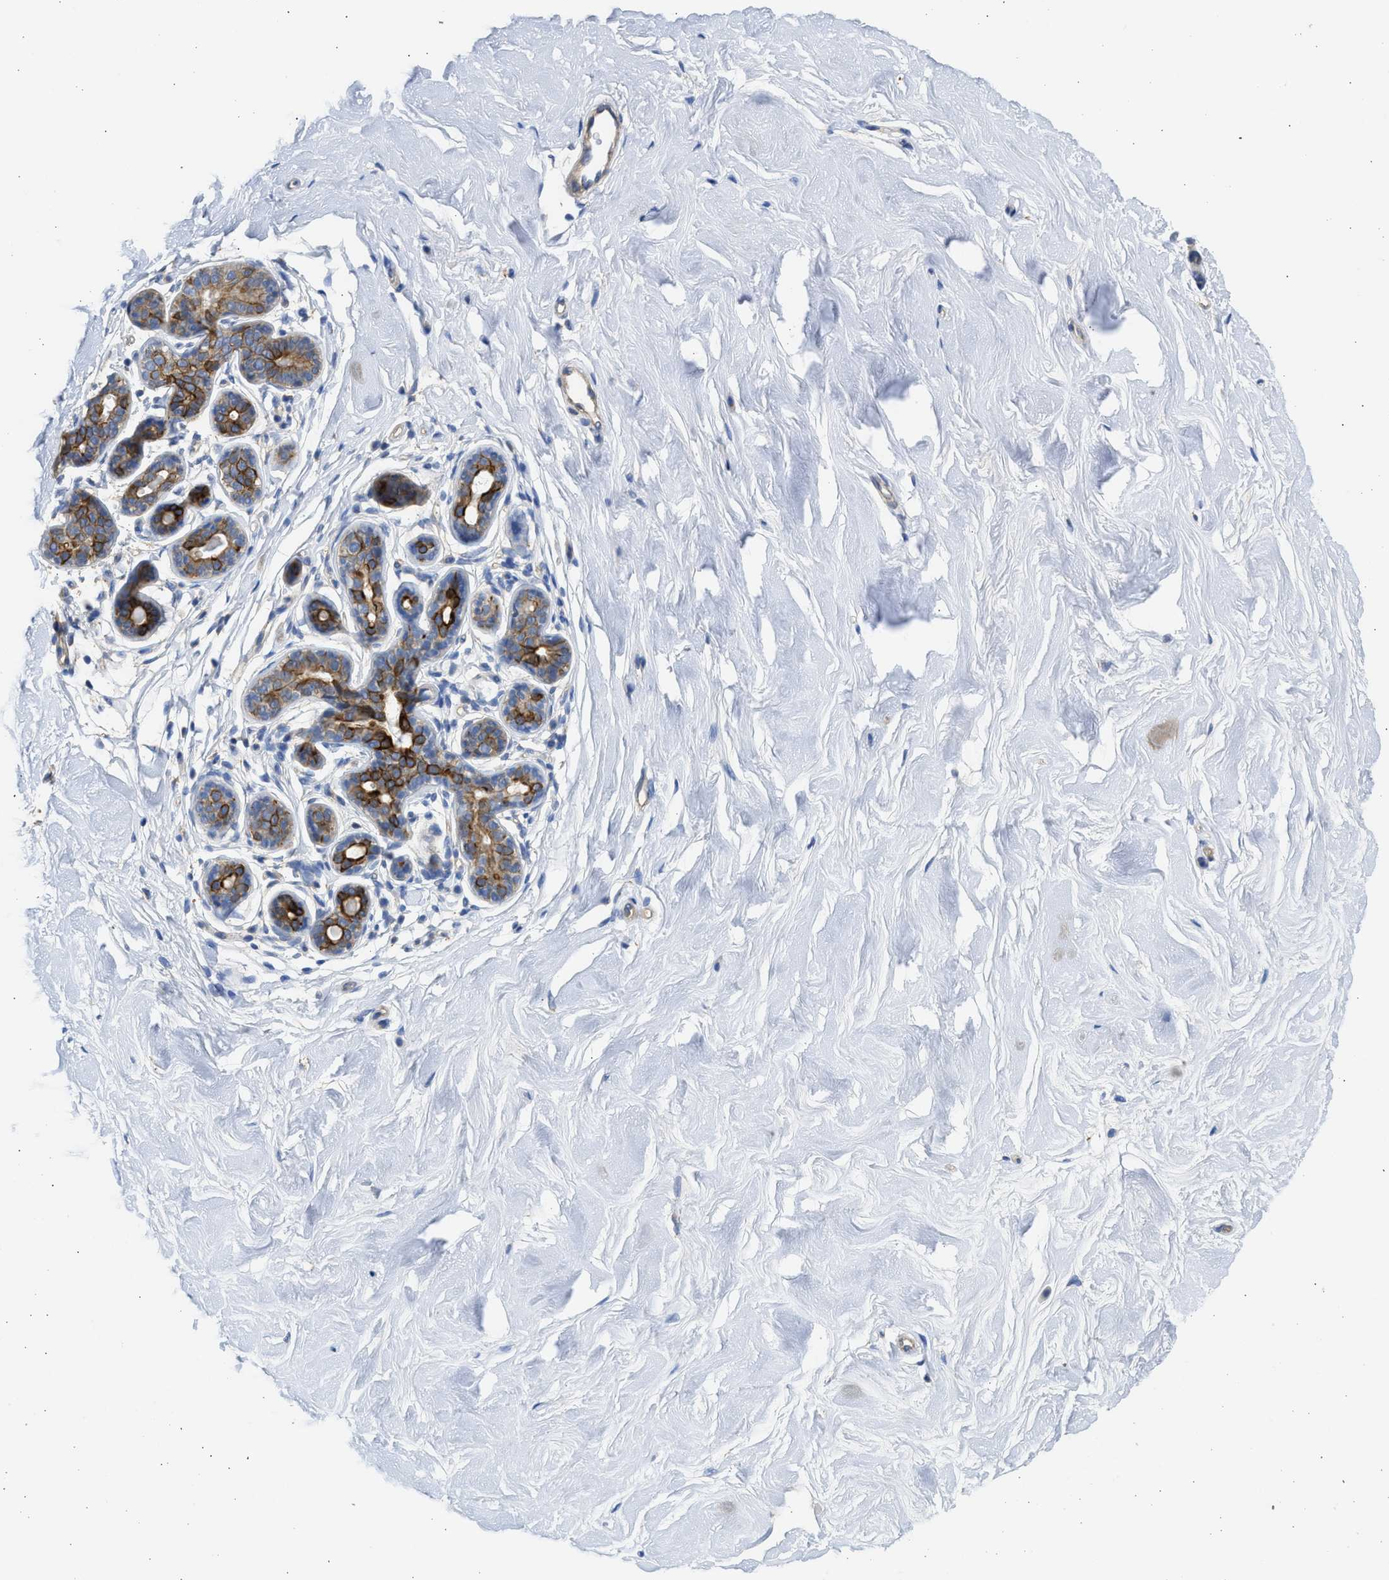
{"staining": {"intensity": "negative", "quantity": "none", "location": "none"}, "tissue": "breast", "cell_type": "Adipocytes", "image_type": "normal", "snomed": [{"axis": "morphology", "description": "Normal tissue, NOS"}, {"axis": "topography", "description": "Breast"}], "caption": "Adipocytes show no significant positivity in unremarkable breast. (DAB immunohistochemistry with hematoxylin counter stain).", "gene": "CSRNP2", "patient": {"sex": "female", "age": 22}}